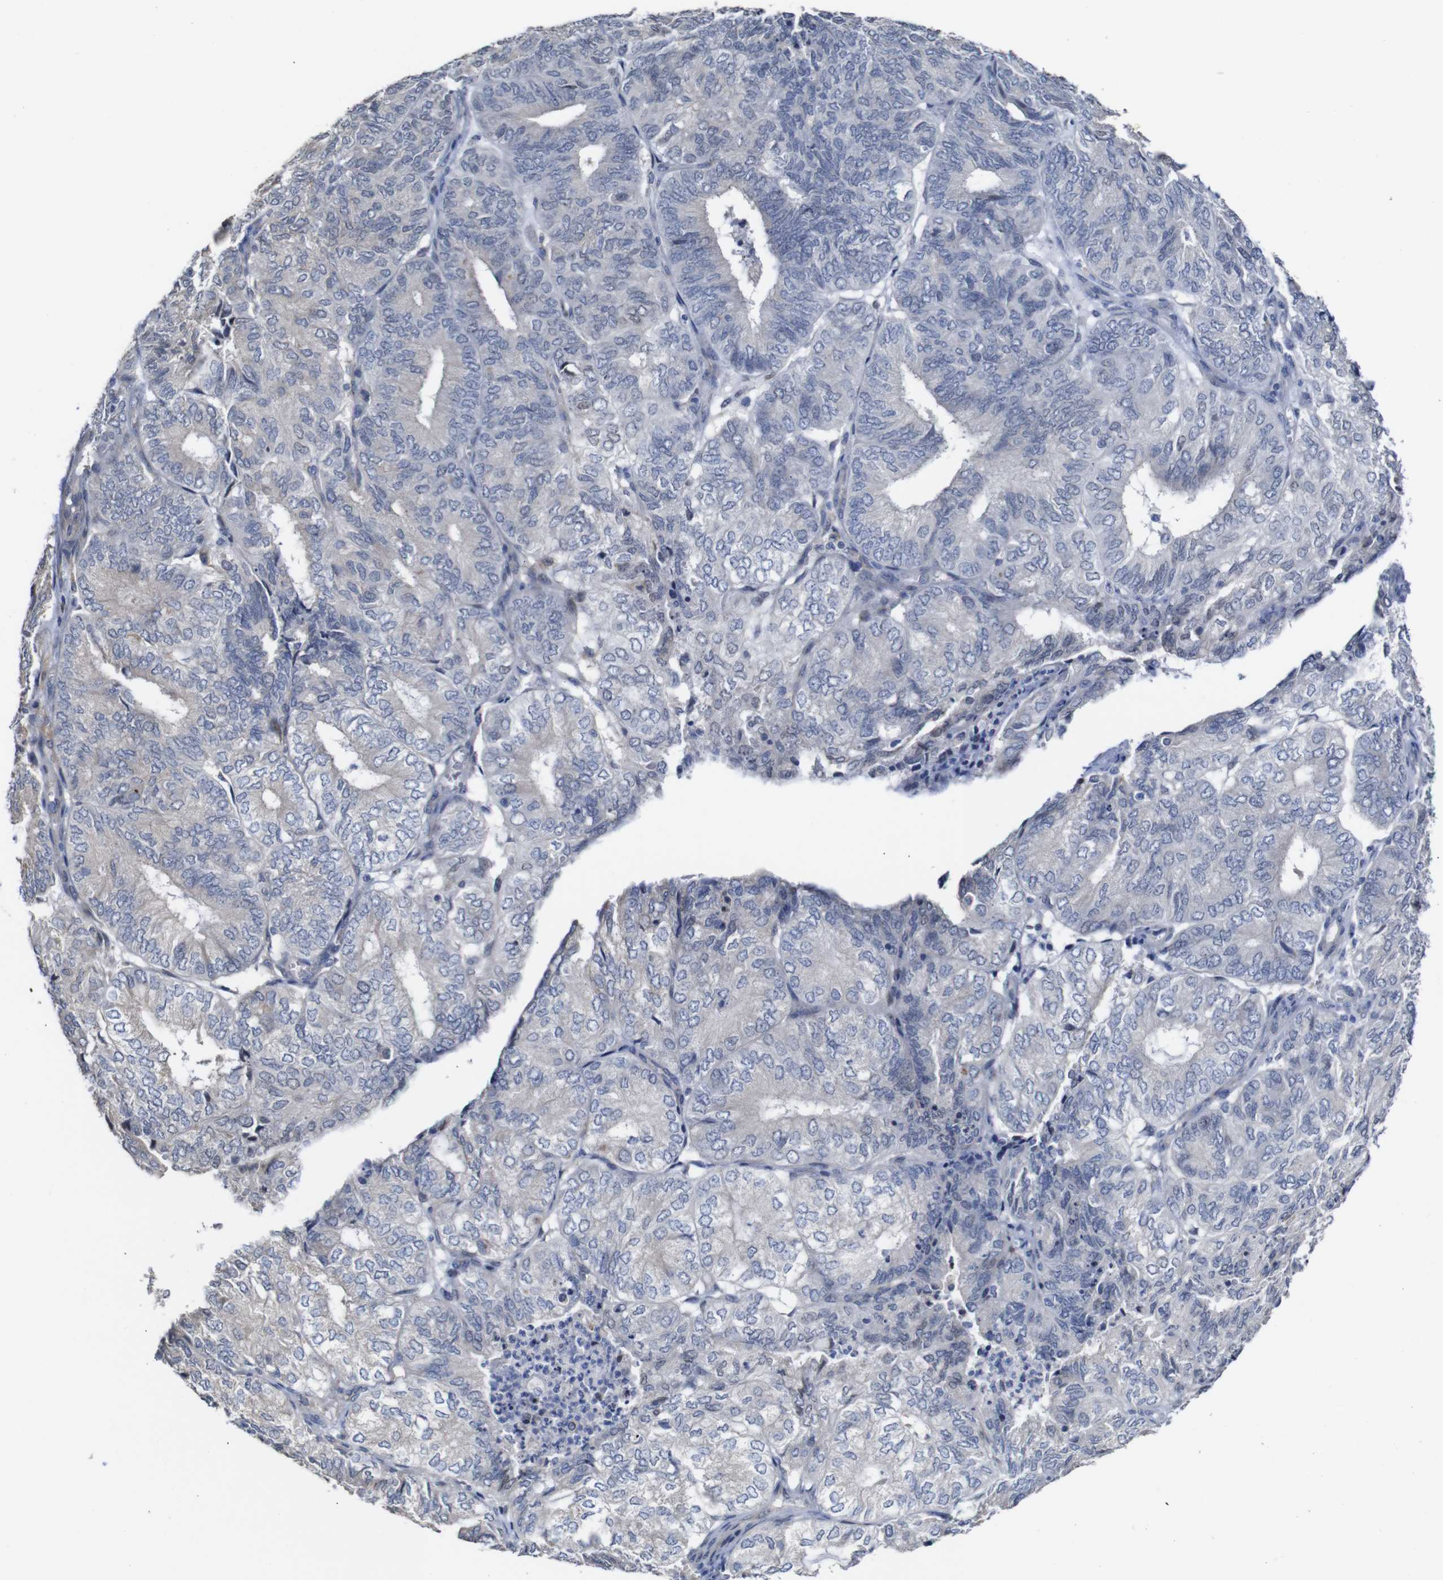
{"staining": {"intensity": "negative", "quantity": "none", "location": "none"}, "tissue": "endometrial cancer", "cell_type": "Tumor cells", "image_type": "cancer", "snomed": [{"axis": "morphology", "description": "Adenocarcinoma, NOS"}, {"axis": "topography", "description": "Uterus"}], "caption": "DAB (3,3'-diaminobenzidine) immunohistochemical staining of human endometrial adenocarcinoma reveals no significant positivity in tumor cells.", "gene": "TCEAL9", "patient": {"sex": "female", "age": 60}}